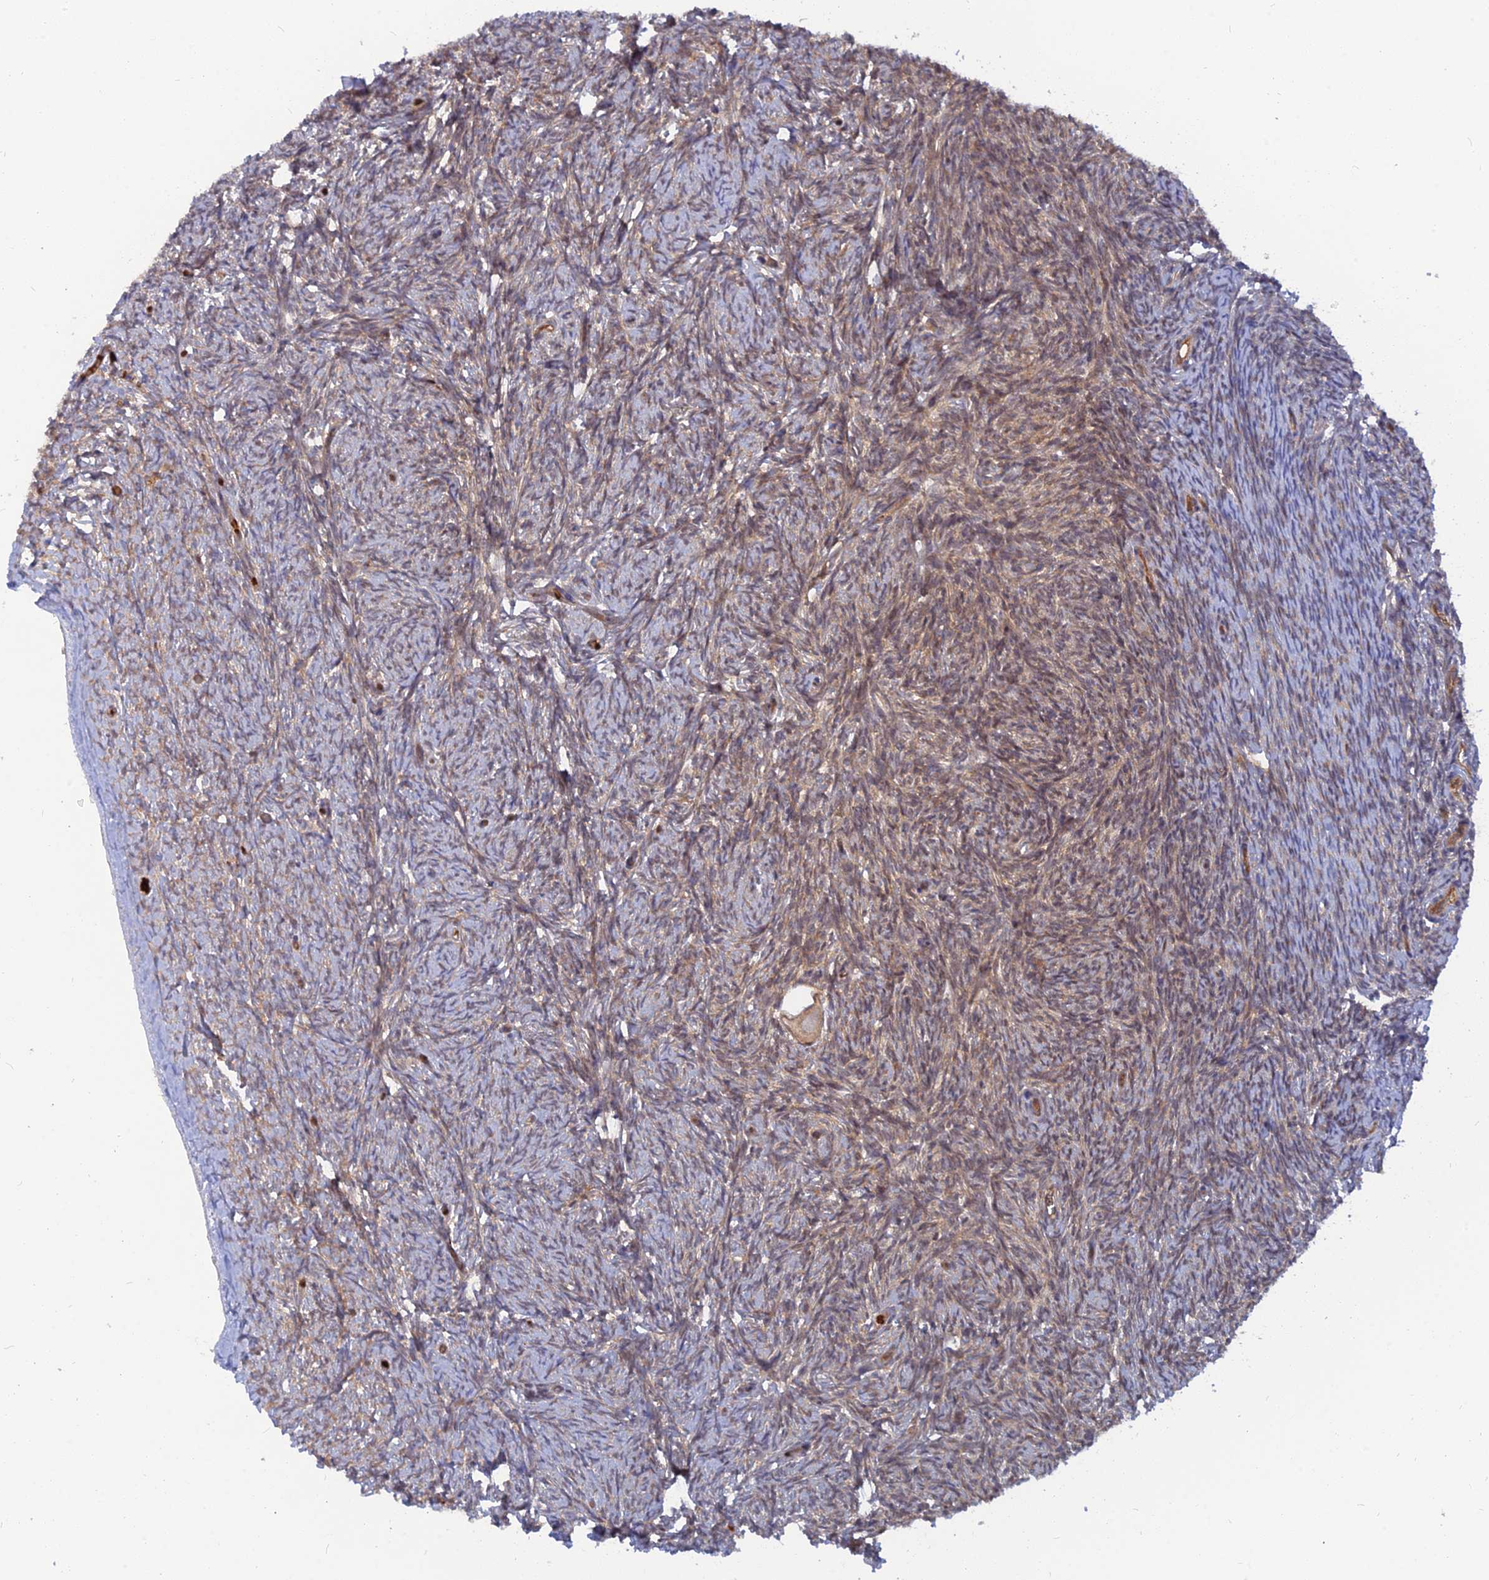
{"staining": {"intensity": "weak", "quantity": ">75%", "location": "cytoplasmic/membranous"}, "tissue": "ovary", "cell_type": "Follicle cells", "image_type": "normal", "snomed": [{"axis": "morphology", "description": "Normal tissue, NOS"}, {"axis": "topography", "description": "Ovary"}], "caption": "Brown immunohistochemical staining in unremarkable human ovary reveals weak cytoplasmic/membranous expression in approximately >75% of follicle cells.", "gene": "ARL2BP", "patient": {"sex": "female", "age": 44}}